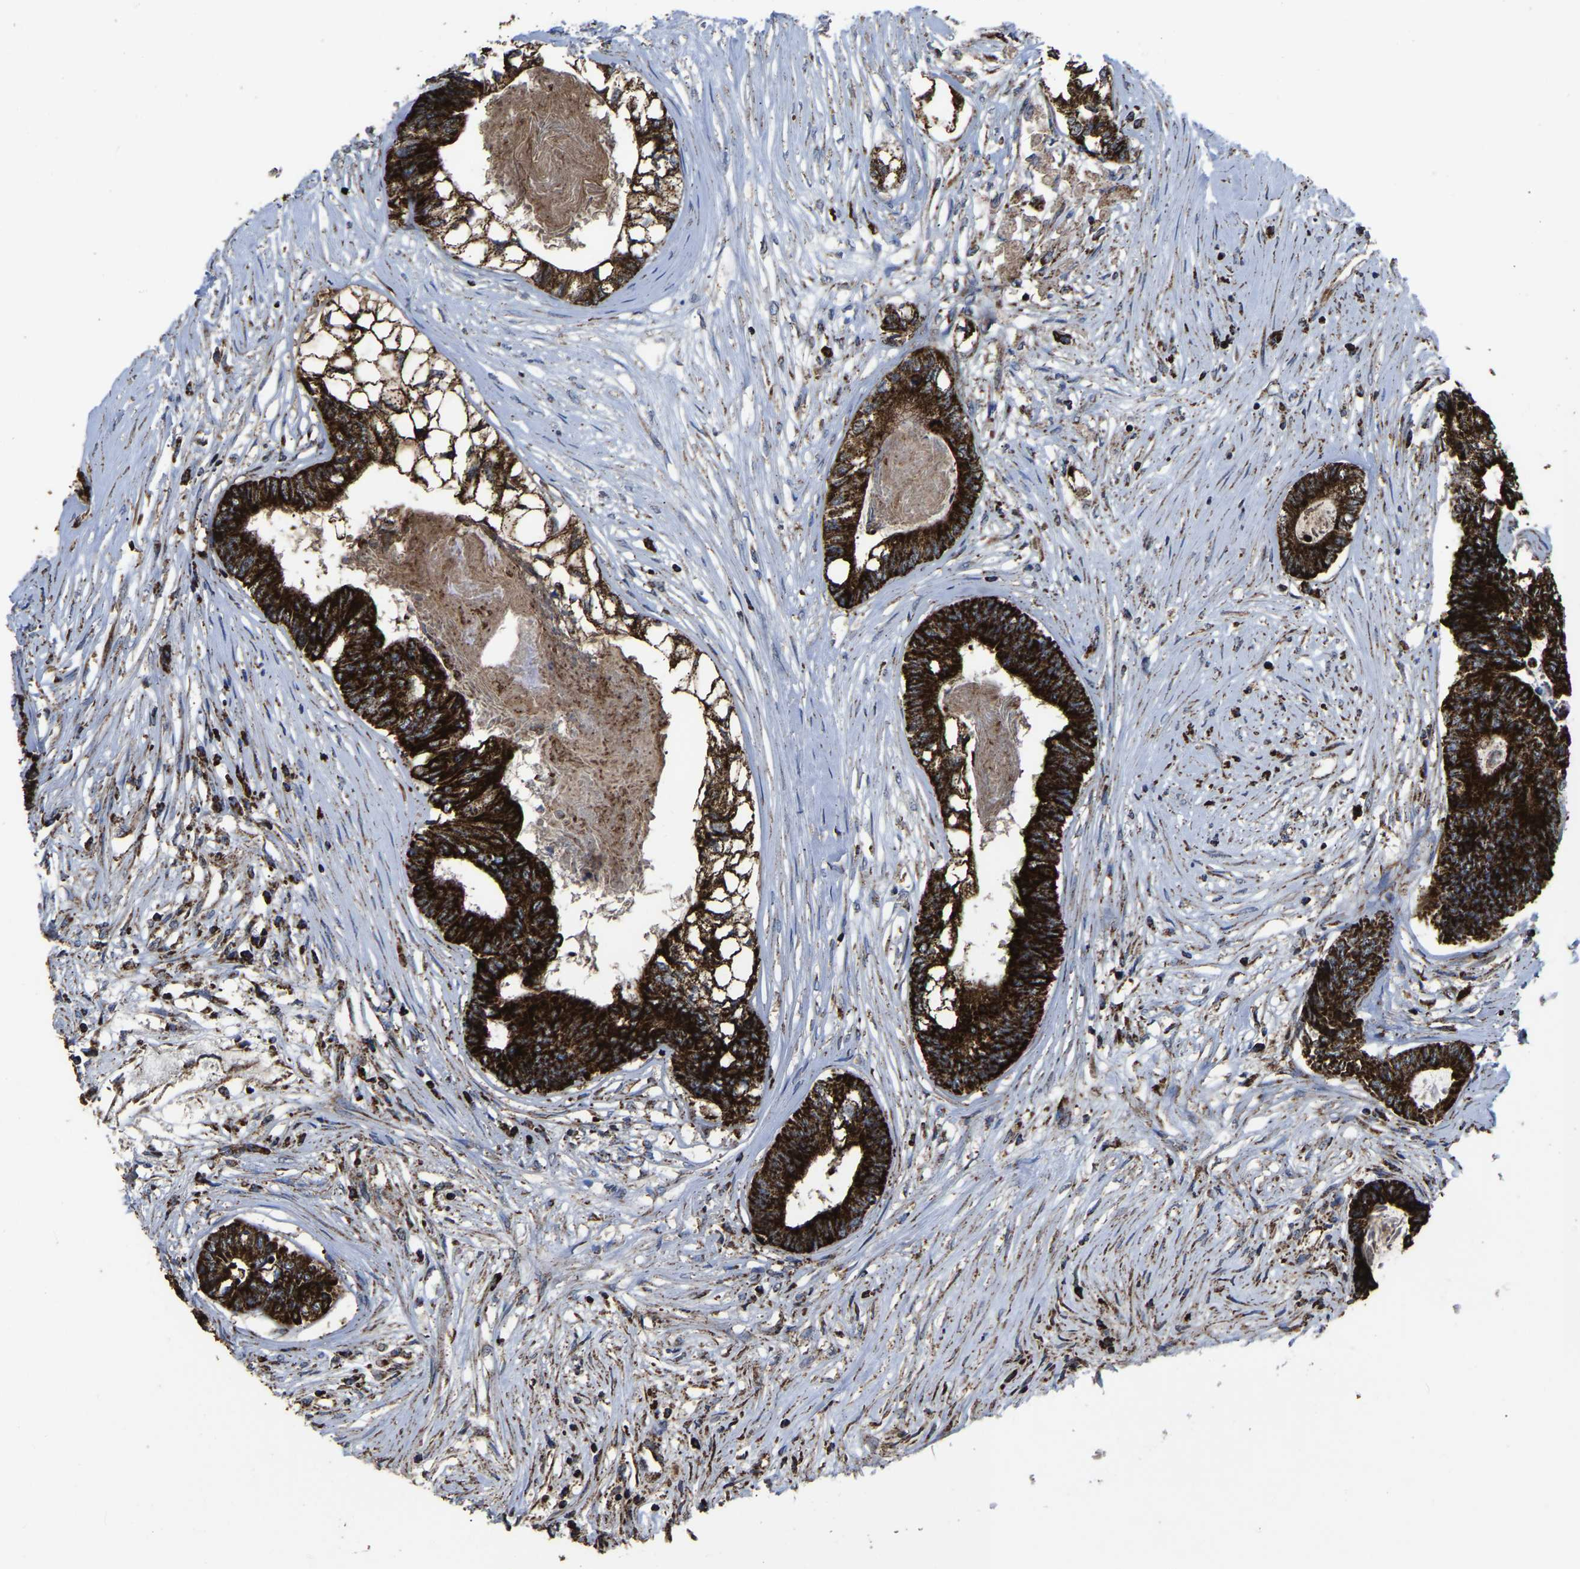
{"staining": {"intensity": "strong", "quantity": ">75%", "location": "cytoplasmic/membranous"}, "tissue": "colorectal cancer", "cell_type": "Tumor cells", "image_type": "cancer", "snomed": [{"axis": "morphology", "description": "Adenocarcinoma, NOS"}, {"axis": "topography", "description": "Rectum"}], "caption": "Colorectal cancer (adenocarcinoma) stained for a protein reveals strong cytoplasmic/membranous positivity in tumor cells.", "gene": "ETFA", "patient": {"sex": "male", "age": 63}}